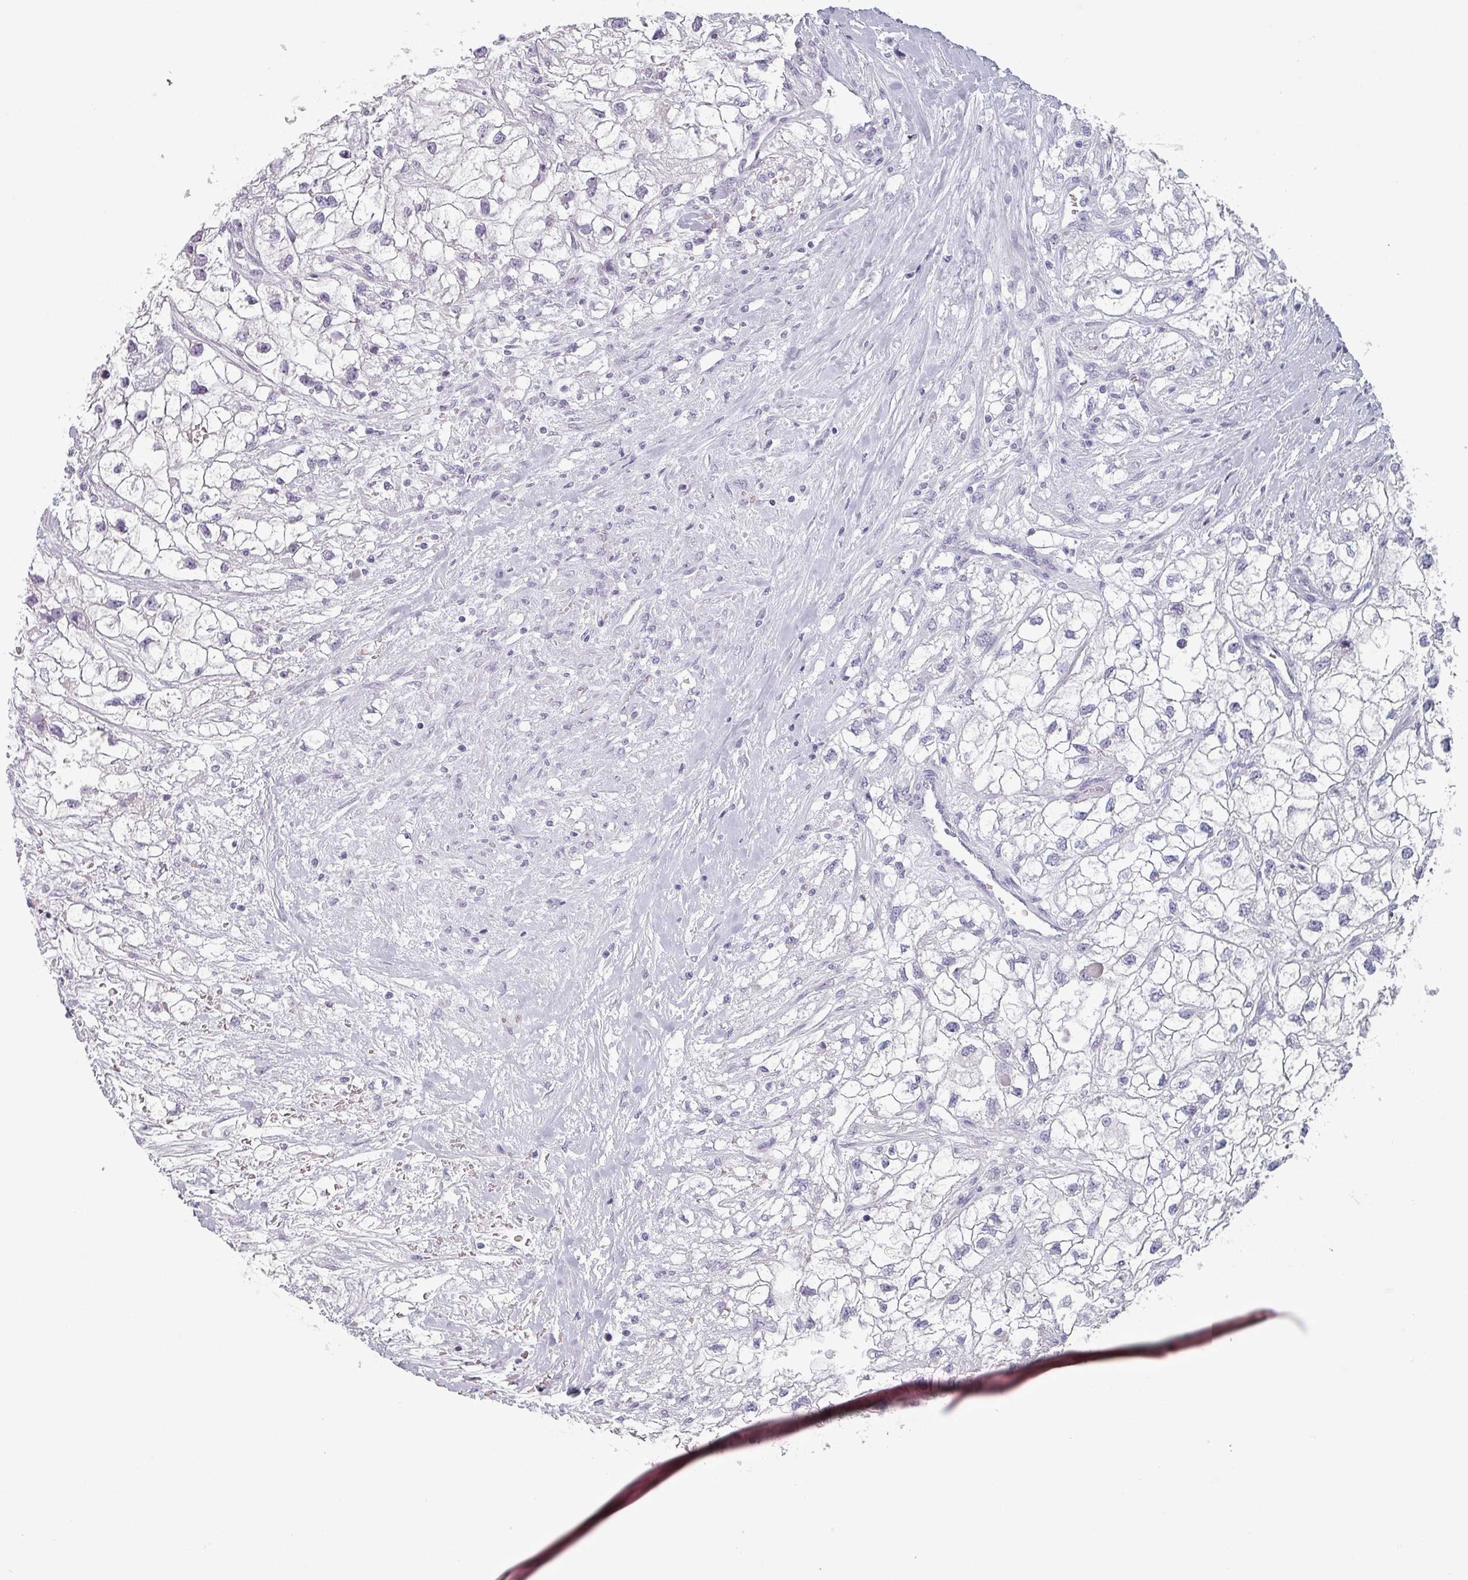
{"staining": {"intensity": "negative", "quantity": "none", "location": "none"}, "tissue": "renal cancer", "cell_type": "Tumor cells", "image_type": "cancer", "snomed": [{"axis": "morphology", "description": "Adenocarcinoma, NOS"}, {"axis": "topography", "description": "Kidney"}], "caption": "This image is of renal cancer stained with immunohistochemistry (IHC) to label a protein in brown with the nuclei are counter-stained blue. There is no expression in tumor cells.", "gene": "SLC35G2", "patient": {"sex": "male", "age": 59}}